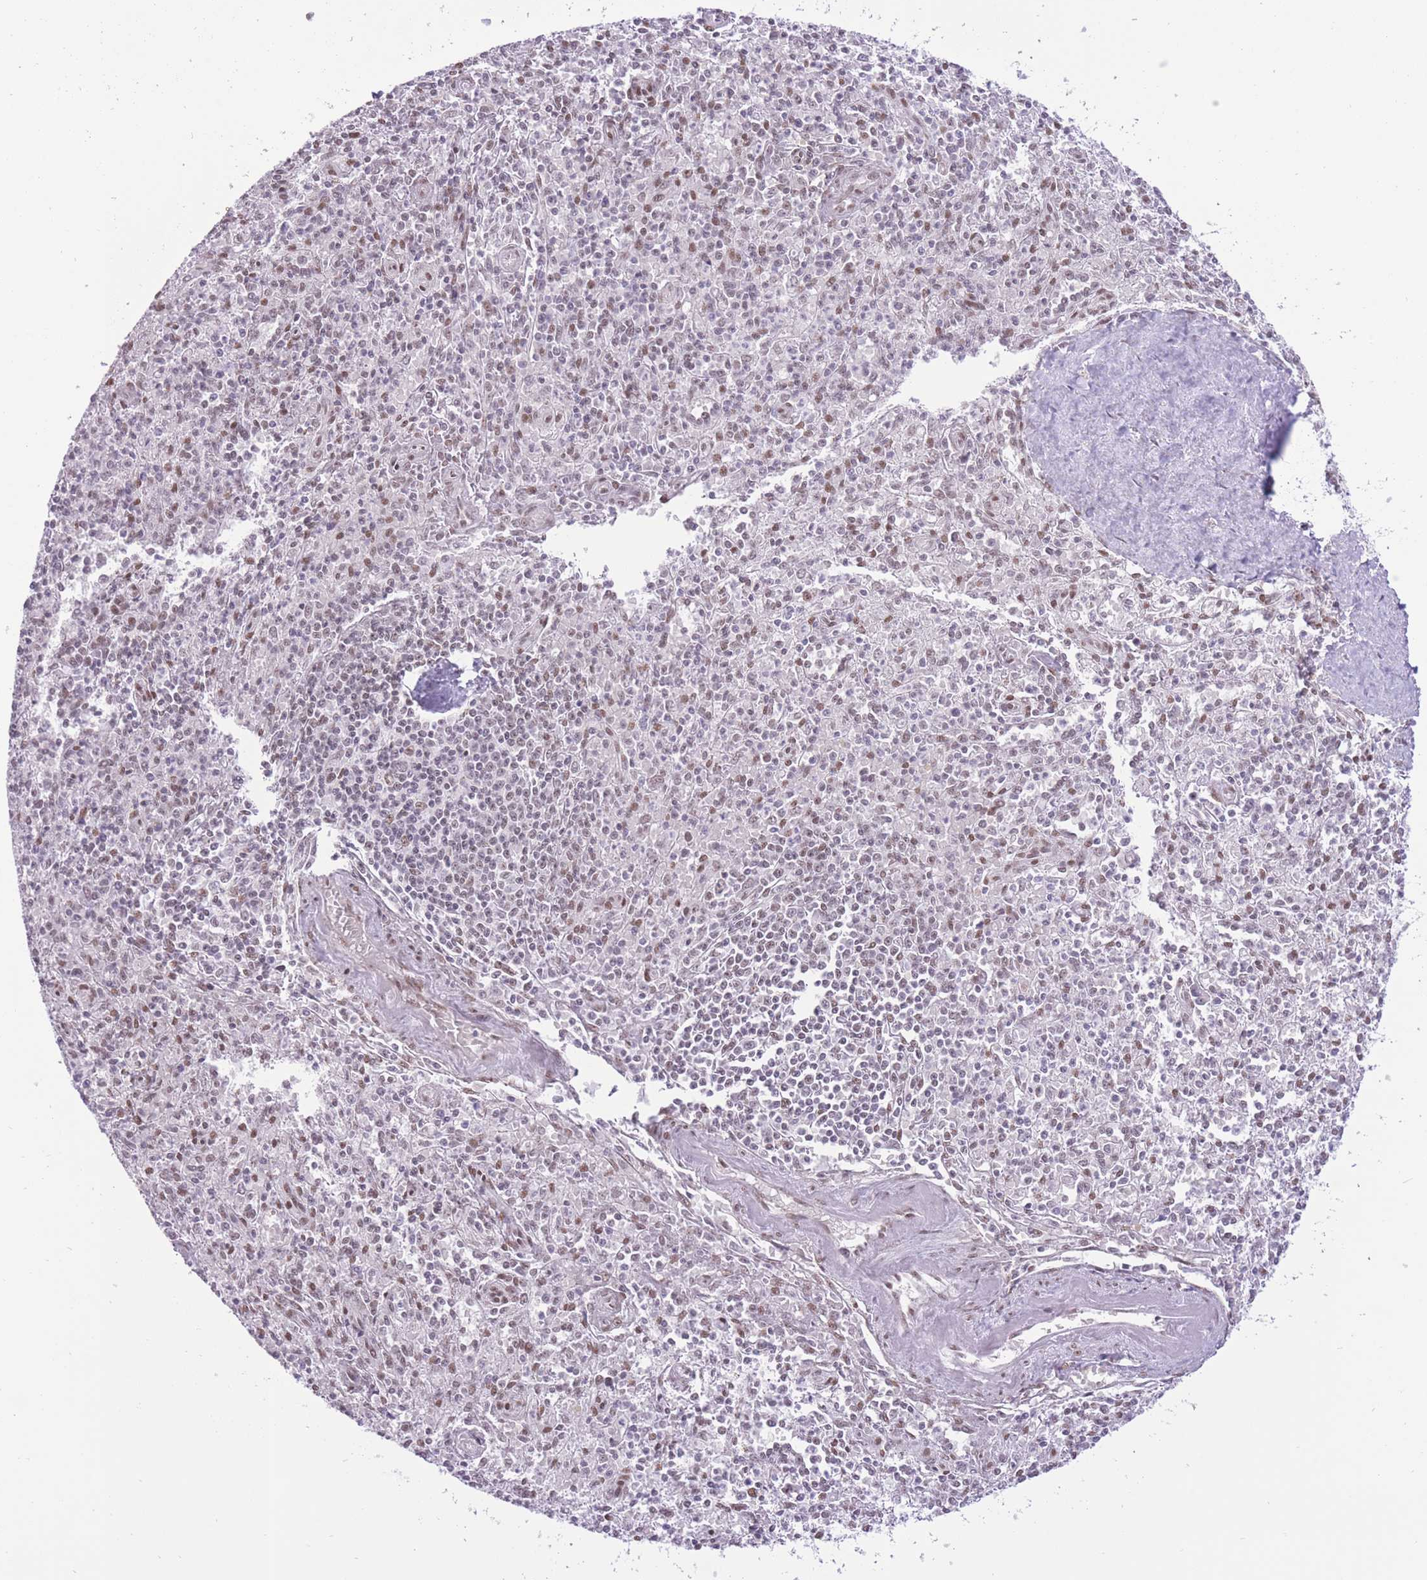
{"staining": {"intensity": "moderate", "quantity": "25%-75%", "location": "nuclear"}, "tissue": "spleen", "cell_type": "Cells in red pulp", "image_type": "normal", "snomed": [{"axis": "morphology", "description": "Normal tissue, NOS"}, {"axis": "topography", "description": "Spleen"}], "caption": "Human spleen stained for a protein (brown) displays moderate nuclear positive expression in approximately 25%-75% of cells in red pulp.", "gene": "ZBED5", "patient": {"sex": "female", "age": 70}}